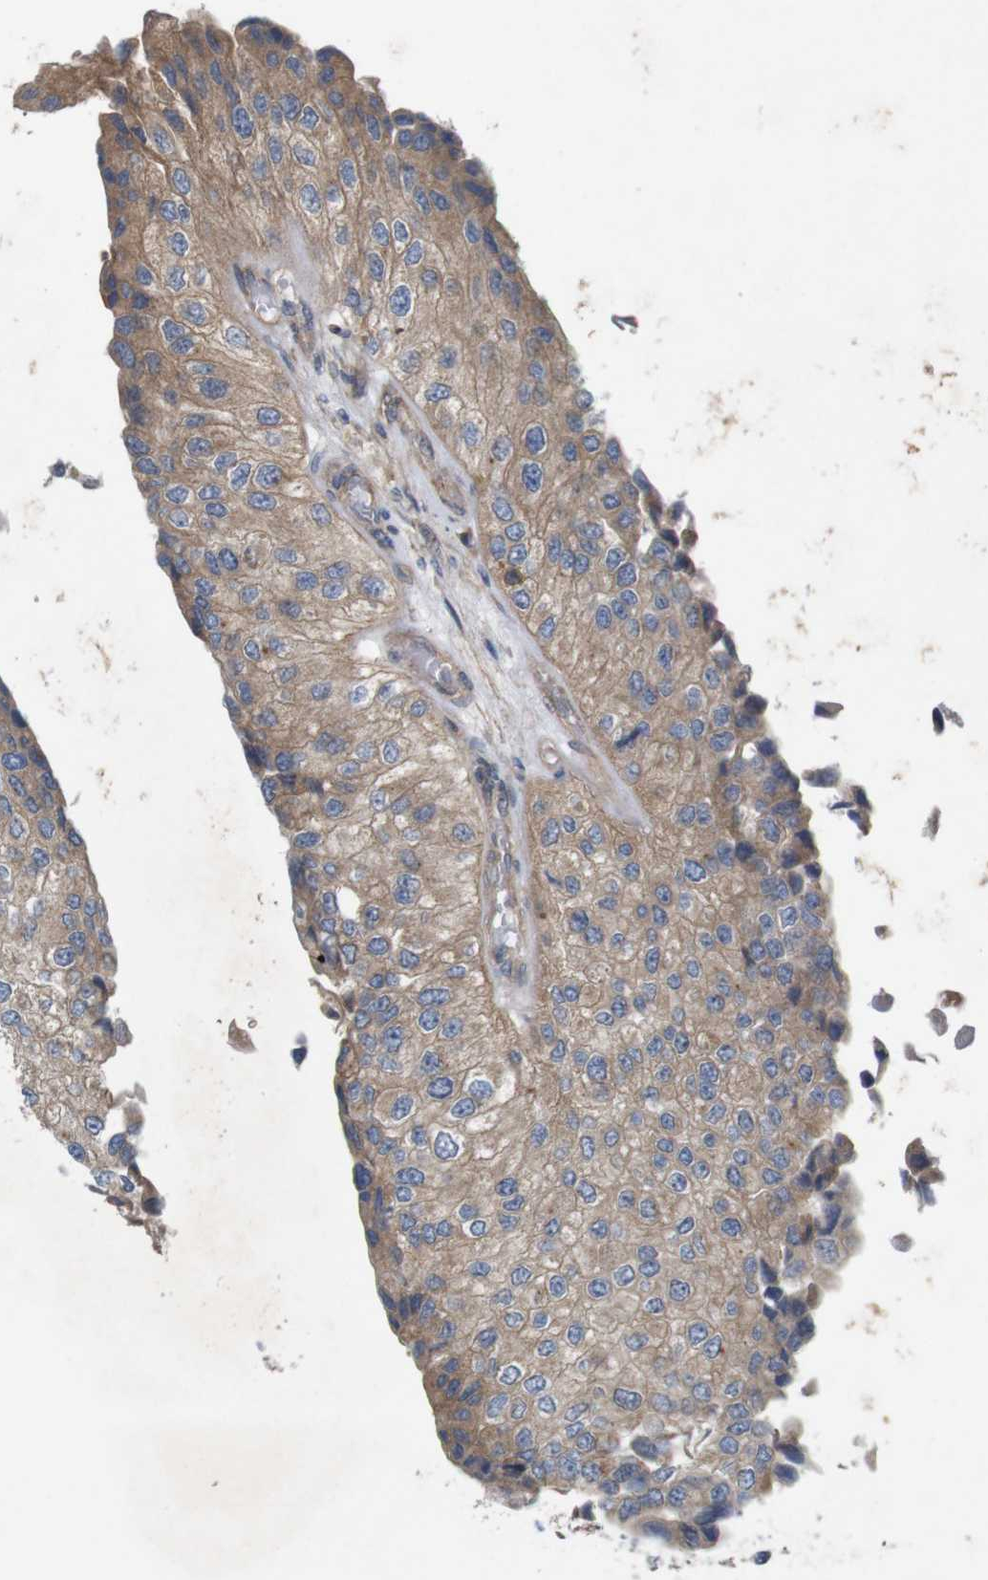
{"staining": {"intensity": "weak", "quantity": ">75%", "location": "cytoplasmic/membranous"}, "tissue": "urothelial cancer", "cell_type": "Tumor cells", "image_type": "cancer", "snomed": [{"axis": "morphology", "description": "Urothelial carcinoma, High grade"}, {"axis": "topography", "description": "Kidney"}, {"axis": "topography", "description": "Urinary bladder"}], "caption": "High-magnification brightfield microscopy of urothelial carcinoma (high-grade) stained with DAB (3,3'-diaminobenzidine) (brown) and counterstained with hematoxylin (blue). tumor cells exhibit weak cytoplasmic/membranous staining is seen in about>75% of cells. Ihc stains the protein of interest in brown and the nuclei are stained blue.", "gene": "SIGLEC8", "patient": {"sex": "male", "age": 77}}